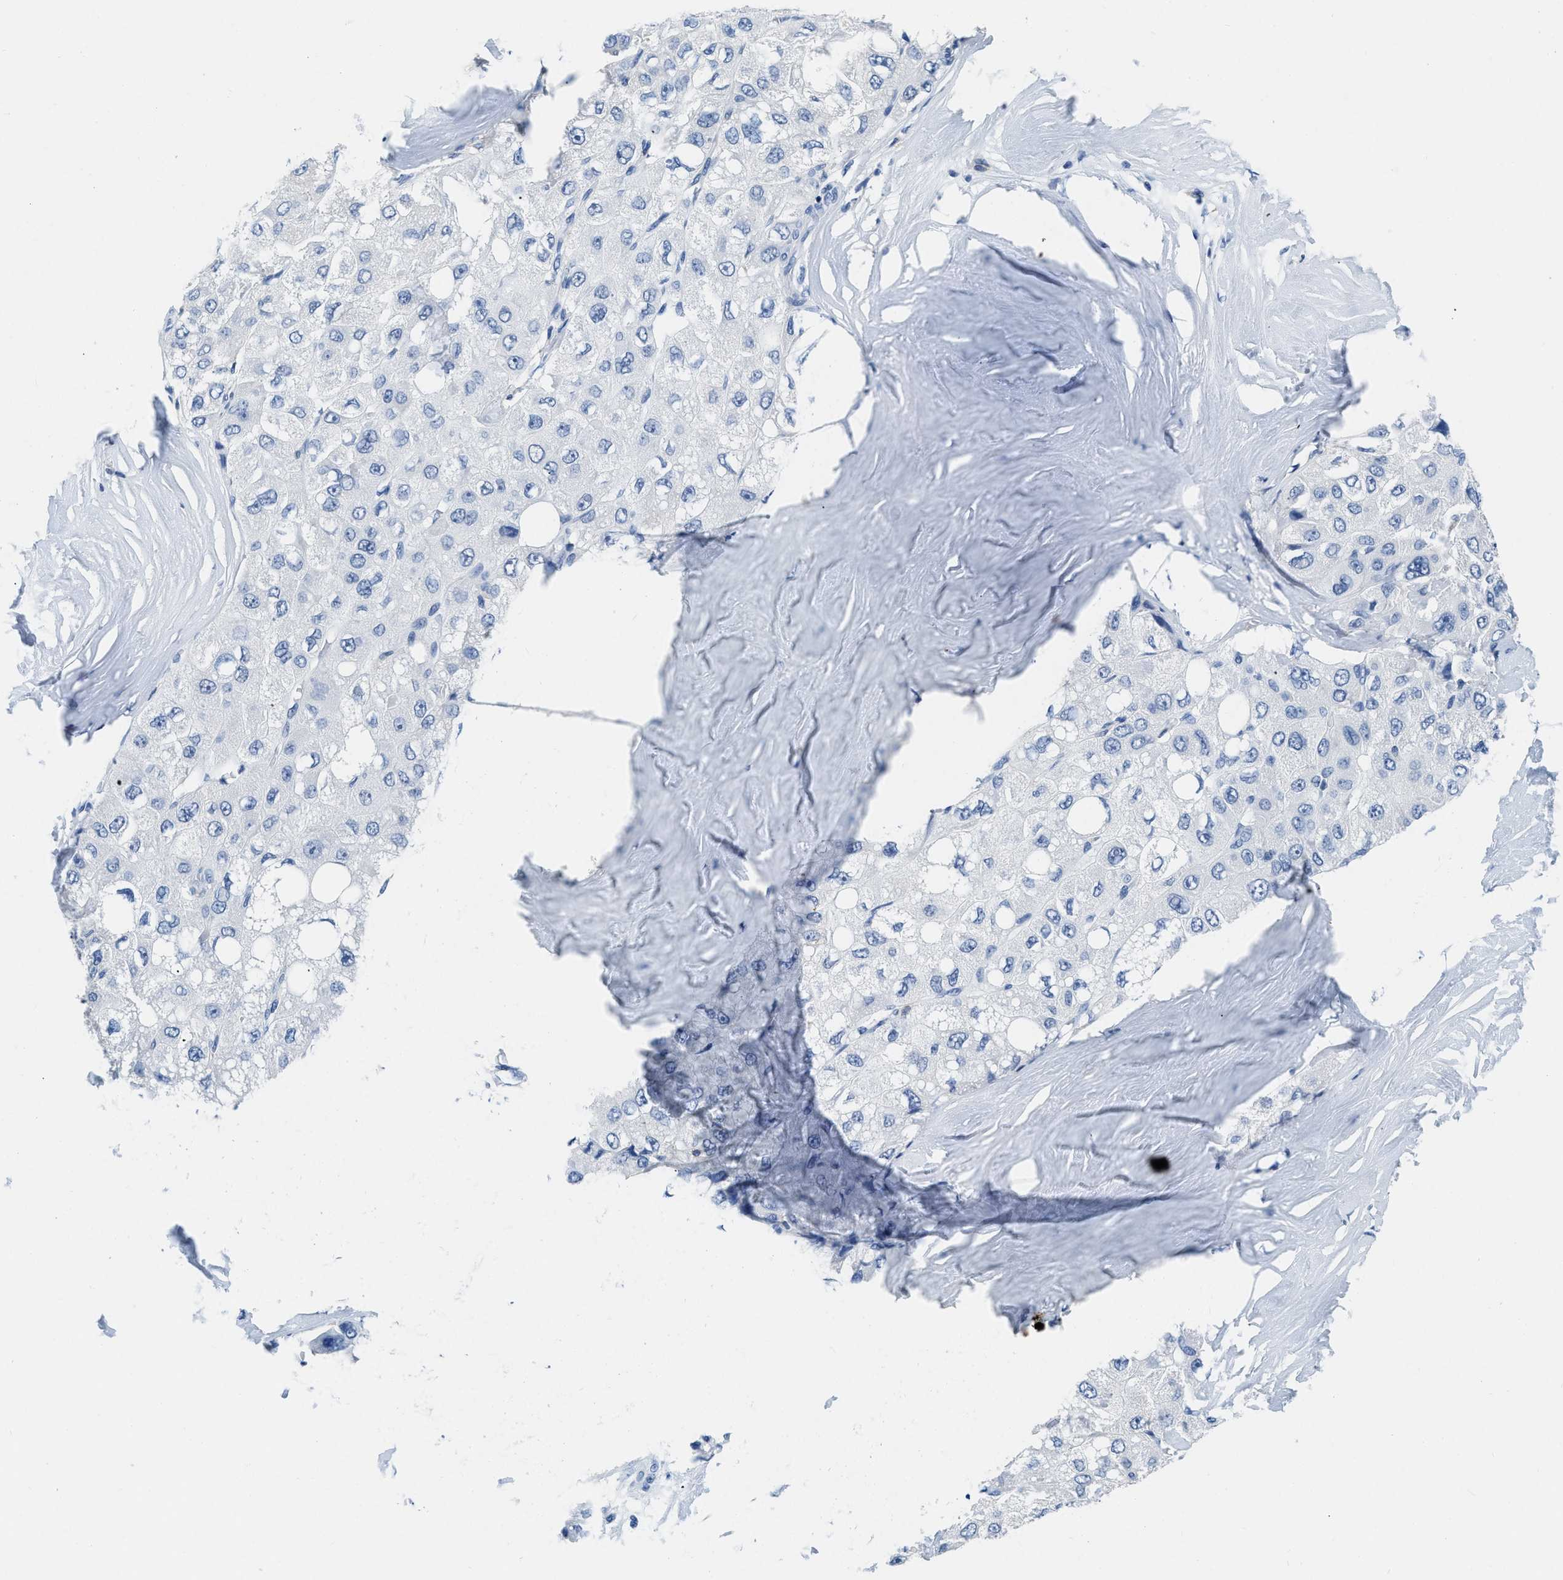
{"staining": {"intensity": "negative", "quantity": "none", "location": "none"}, "tissue": "liver cancer", "cell_type": "Tumor cells", "image_type": "cancer", "snomed": [{"axis": "morphology", "description": "Carcinoma, Hepatocellular, NOS"}, {"axis": "topography", "description": "Liver"}], "caption": "Immunohistochemistry image of human hepatocellular carcinoma (liver) stained for a protein (brown), which shows no positivity in tumor cells. (DAB (3,3'-diaminobenzidine) immunohistochemistry (IHC) with hematoxylin counter stain).", "gene": "NFATC2", "patient": {"sex": "male", "age": 80}}